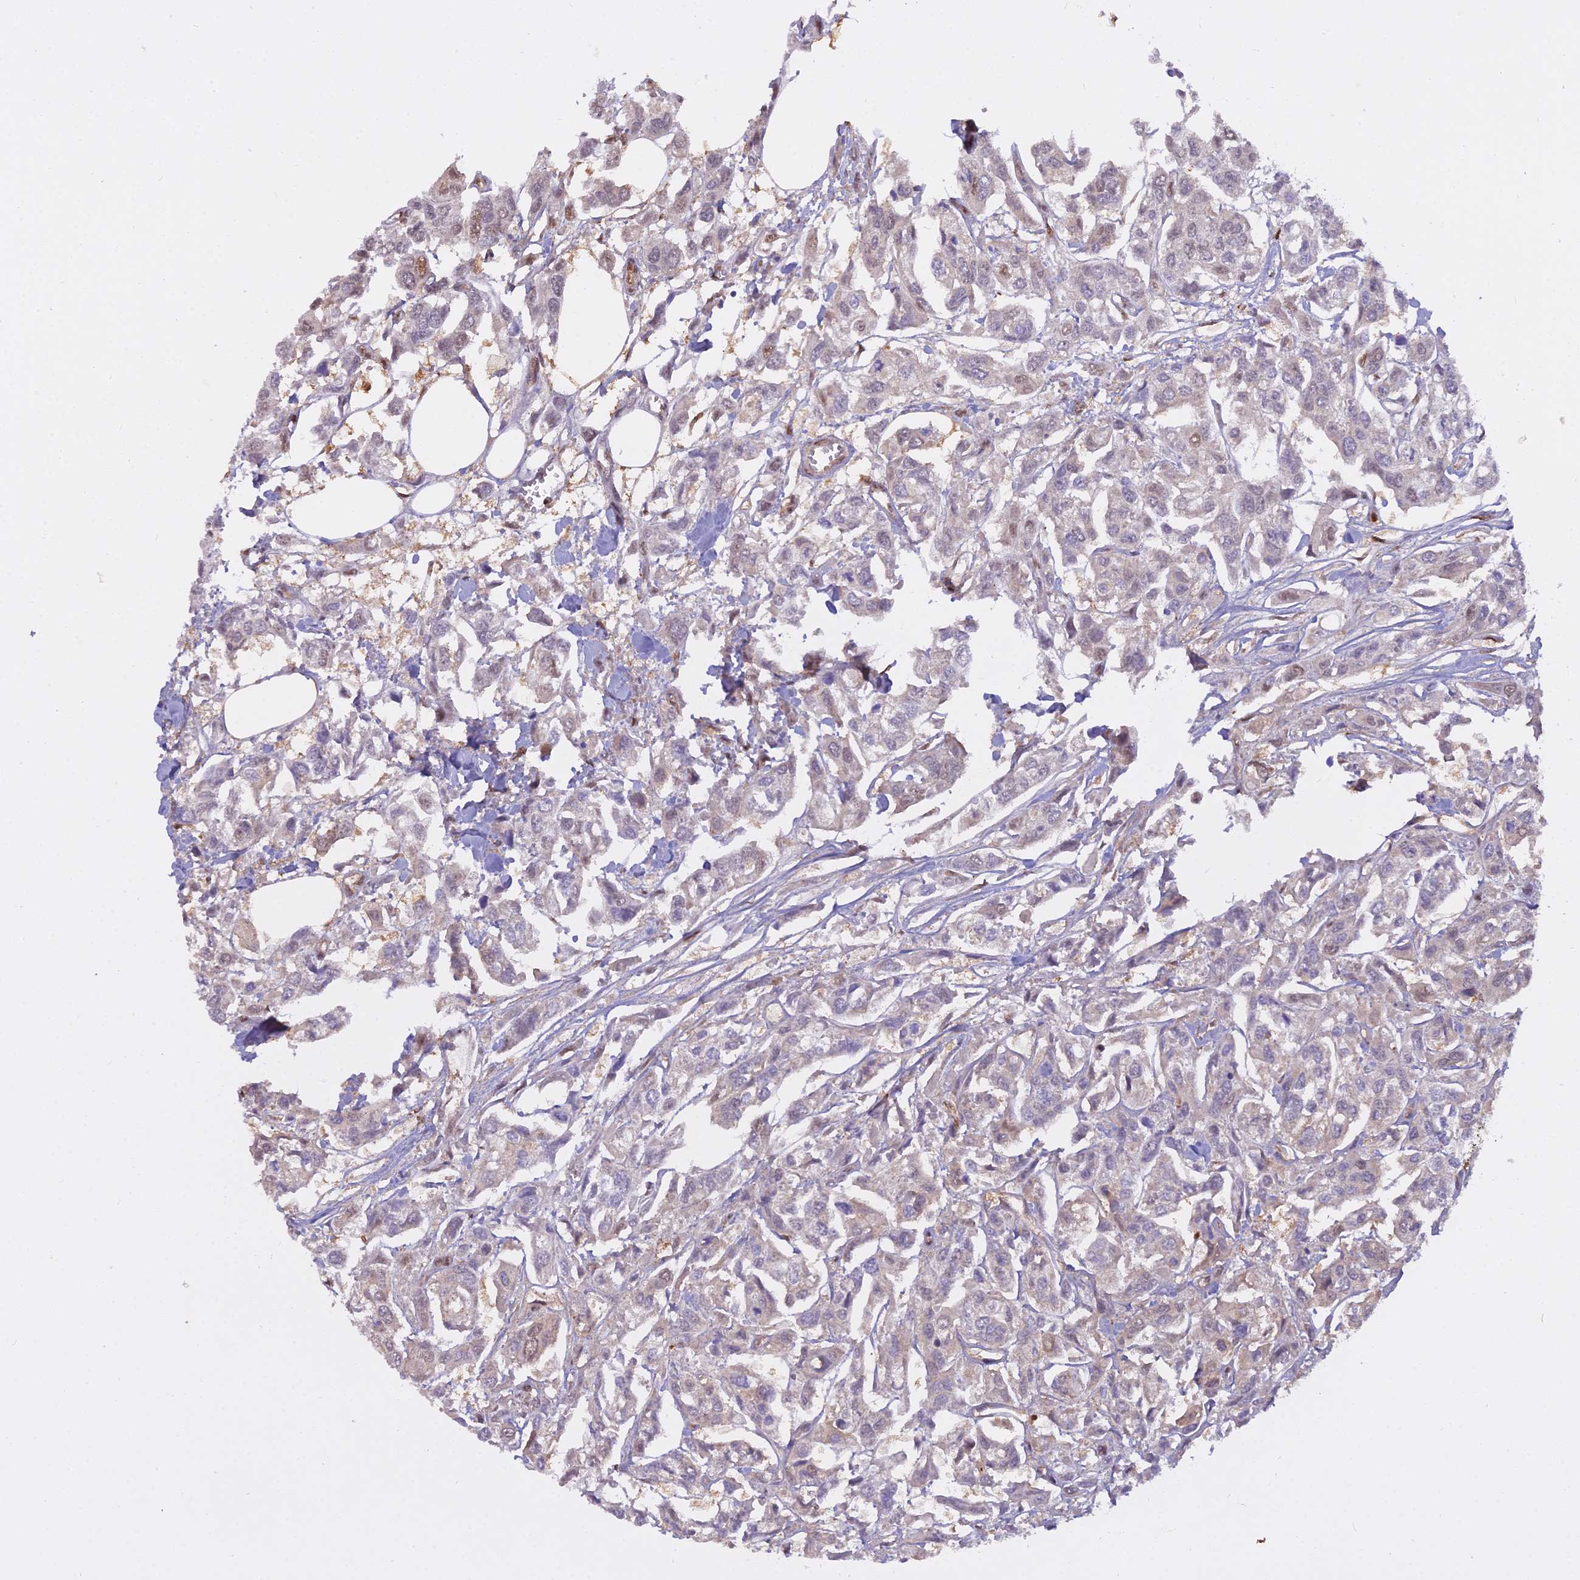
{"staining": {"intensity": "weak", "quantity": "<25%", "location": "nuclear"}, "tissue": "urothelial cancer", "cell_type": "Tumor cells", "image_type": "cancer", "snomed": [{"axis": "morphology", "description": "Urothelial carcinoma, High grade"}, {"axis": "topography", "description": "Urinary bladder"}], "caption": "High-grade urothelial carcinoma stained for a protein using immunohistochemistry shows no positivity tumor cells.", "gene": "NPEPL1", "patient": {"sex": "male", "age": 67}}